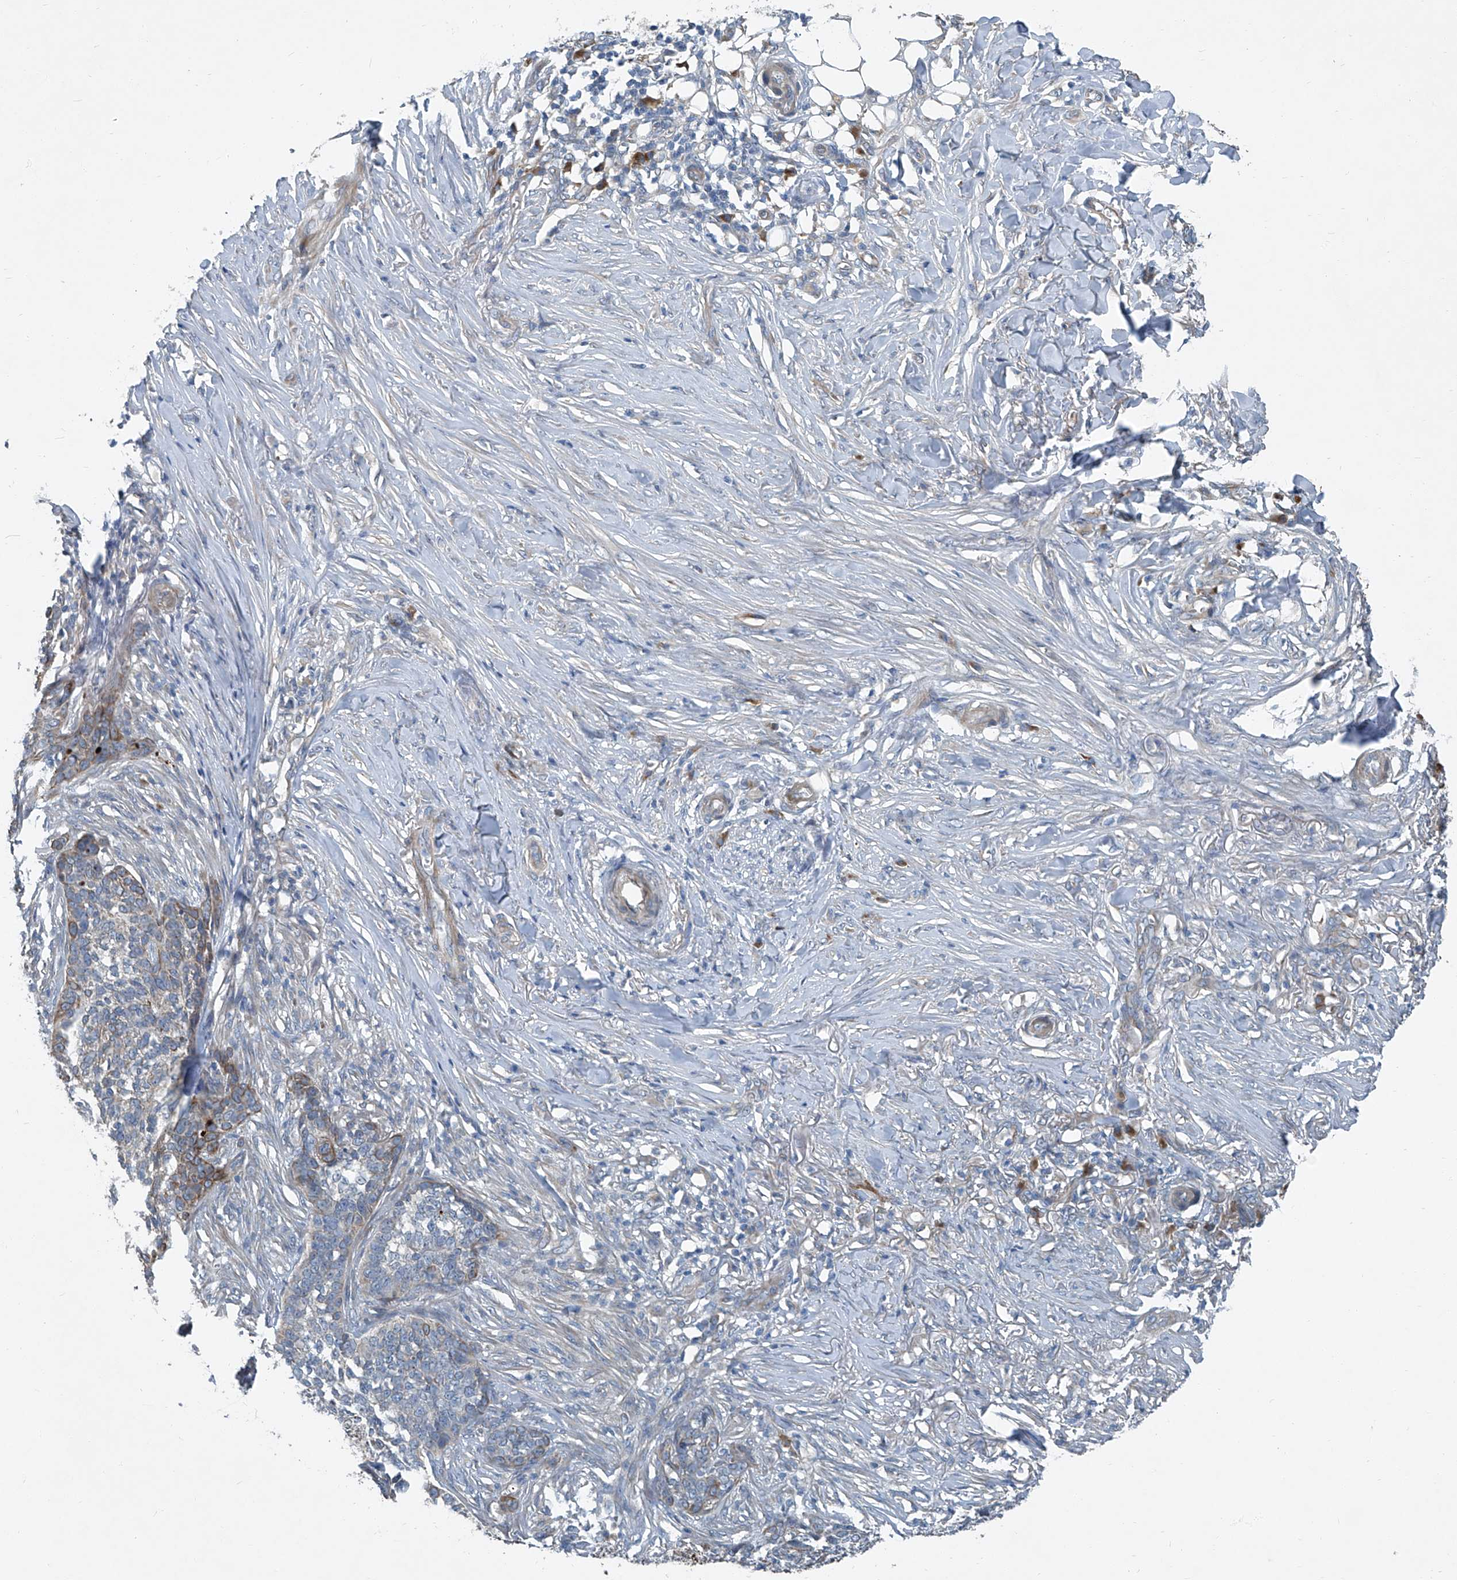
{"staining": {"intensity": "strong", "quantity": ">75%", "location": "cytoplasmic/membranous"}, "tissue": "skin cancer", "cell_type": "Tumor cells", "image_type": "cancer", "snomed": [{"axis": "morphology", "description": "Basal cell carcinoma"}, {"axis": "topography", "description": "Skin"}], "caption": "Skin basal cell carcinoma stained with a protein marker demonstrates strong staining in tumor cells.", "gene": "SLC26A11", "patient": {"sex": "male", "age": 85}}